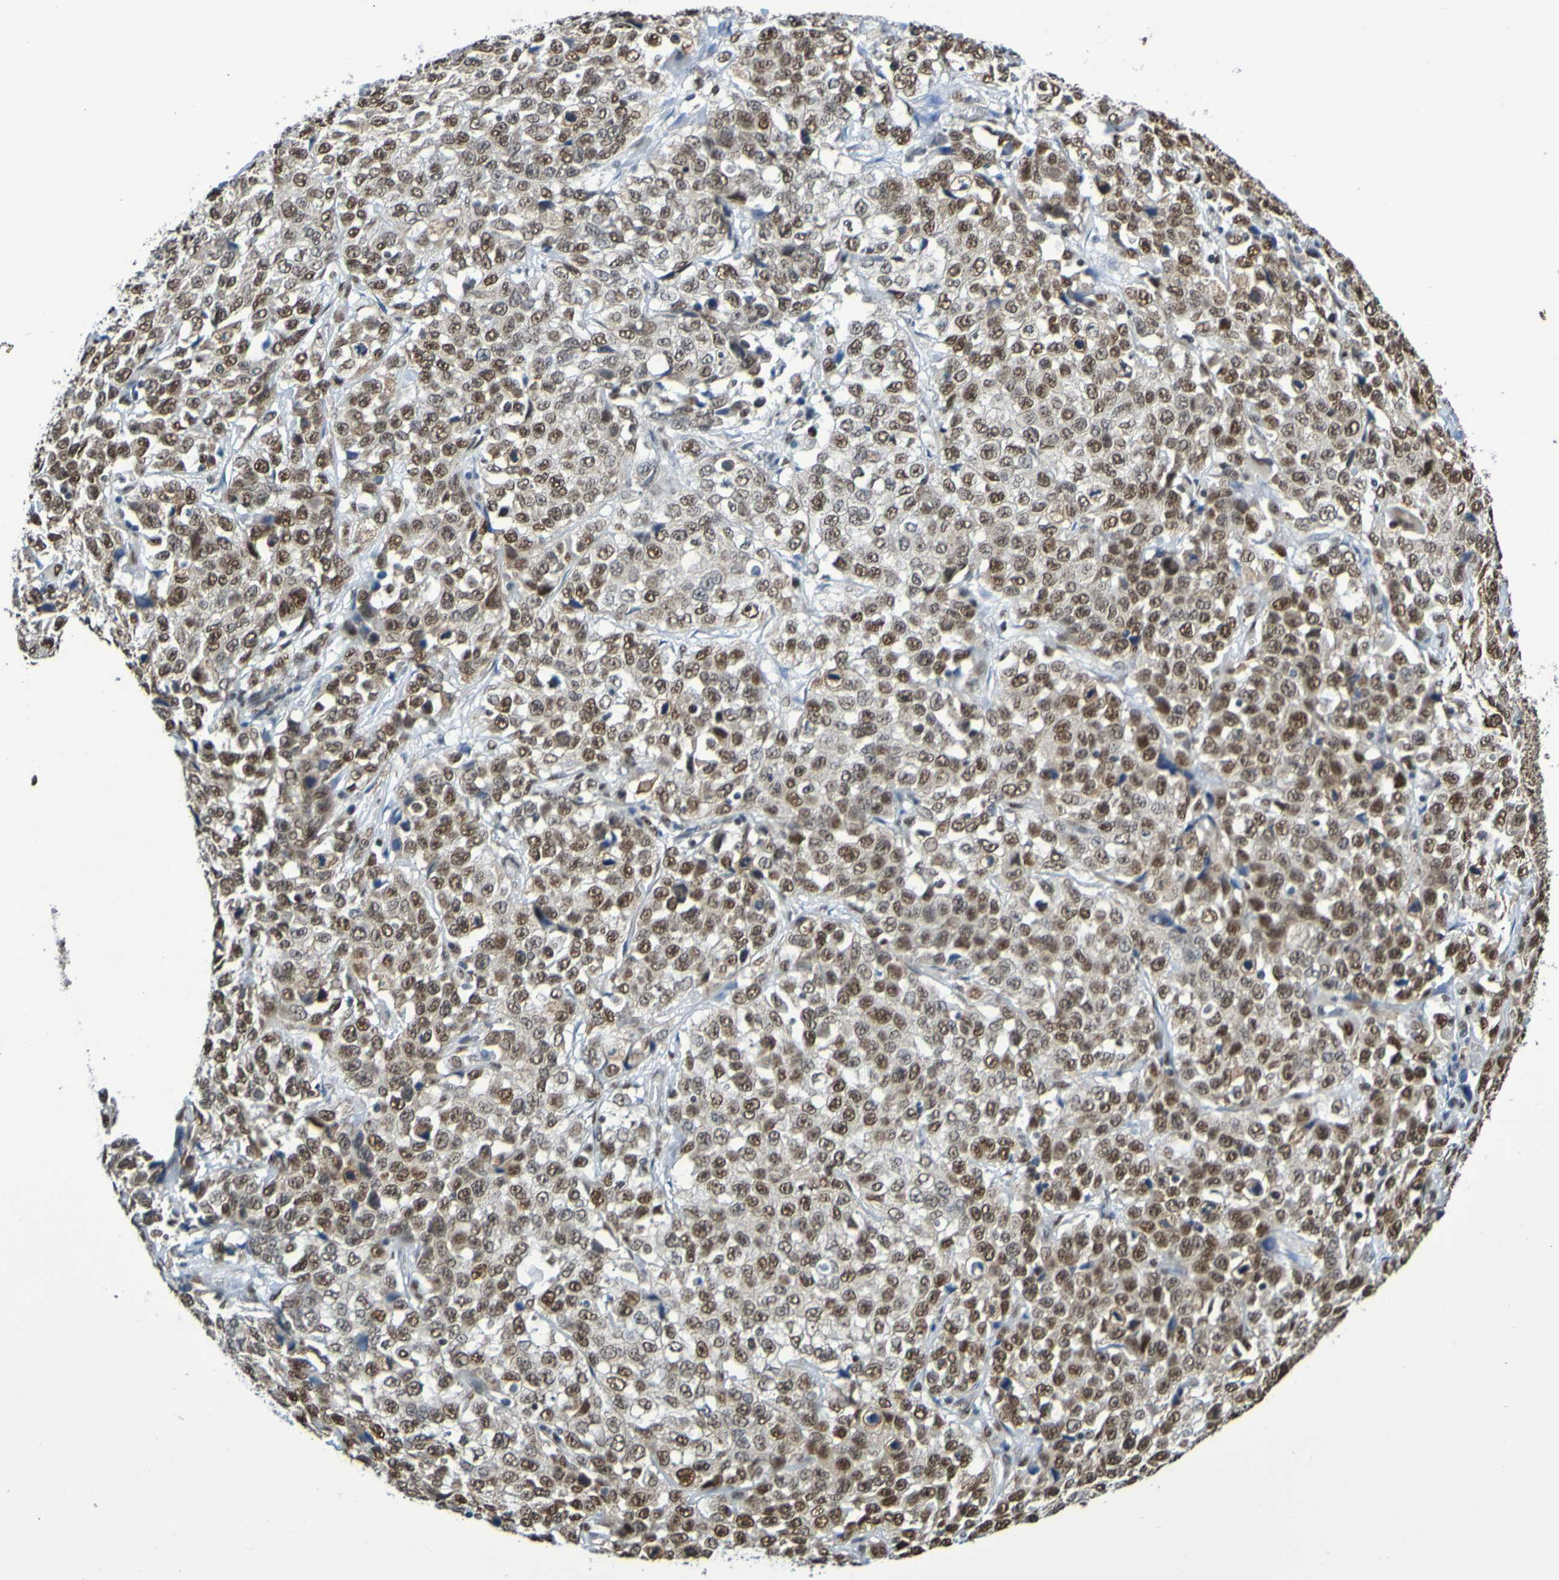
{"staining": {"intensity": "strong", "quantity": ">75%", "location": "nuclear"}, "tissue": "stomach cancer", "cell_type": "Tumor cells", "image_type": "cancer", "snomed": [{"axis": "morphology", "description": "Normal tissue, NOS"}, {"axis": "morphology", "description": "Adenocarcinoma, NOS"}, {"axis": "topography", "description": "Stomach"}], "caption": "There is high levels of strong nuclear expression in tumor cells of stomach cancer, as demonstrated by immunohistochemical staining (brown color).", "gene": "HDAC2", "patient": {"sex": "male", "age": 48}}